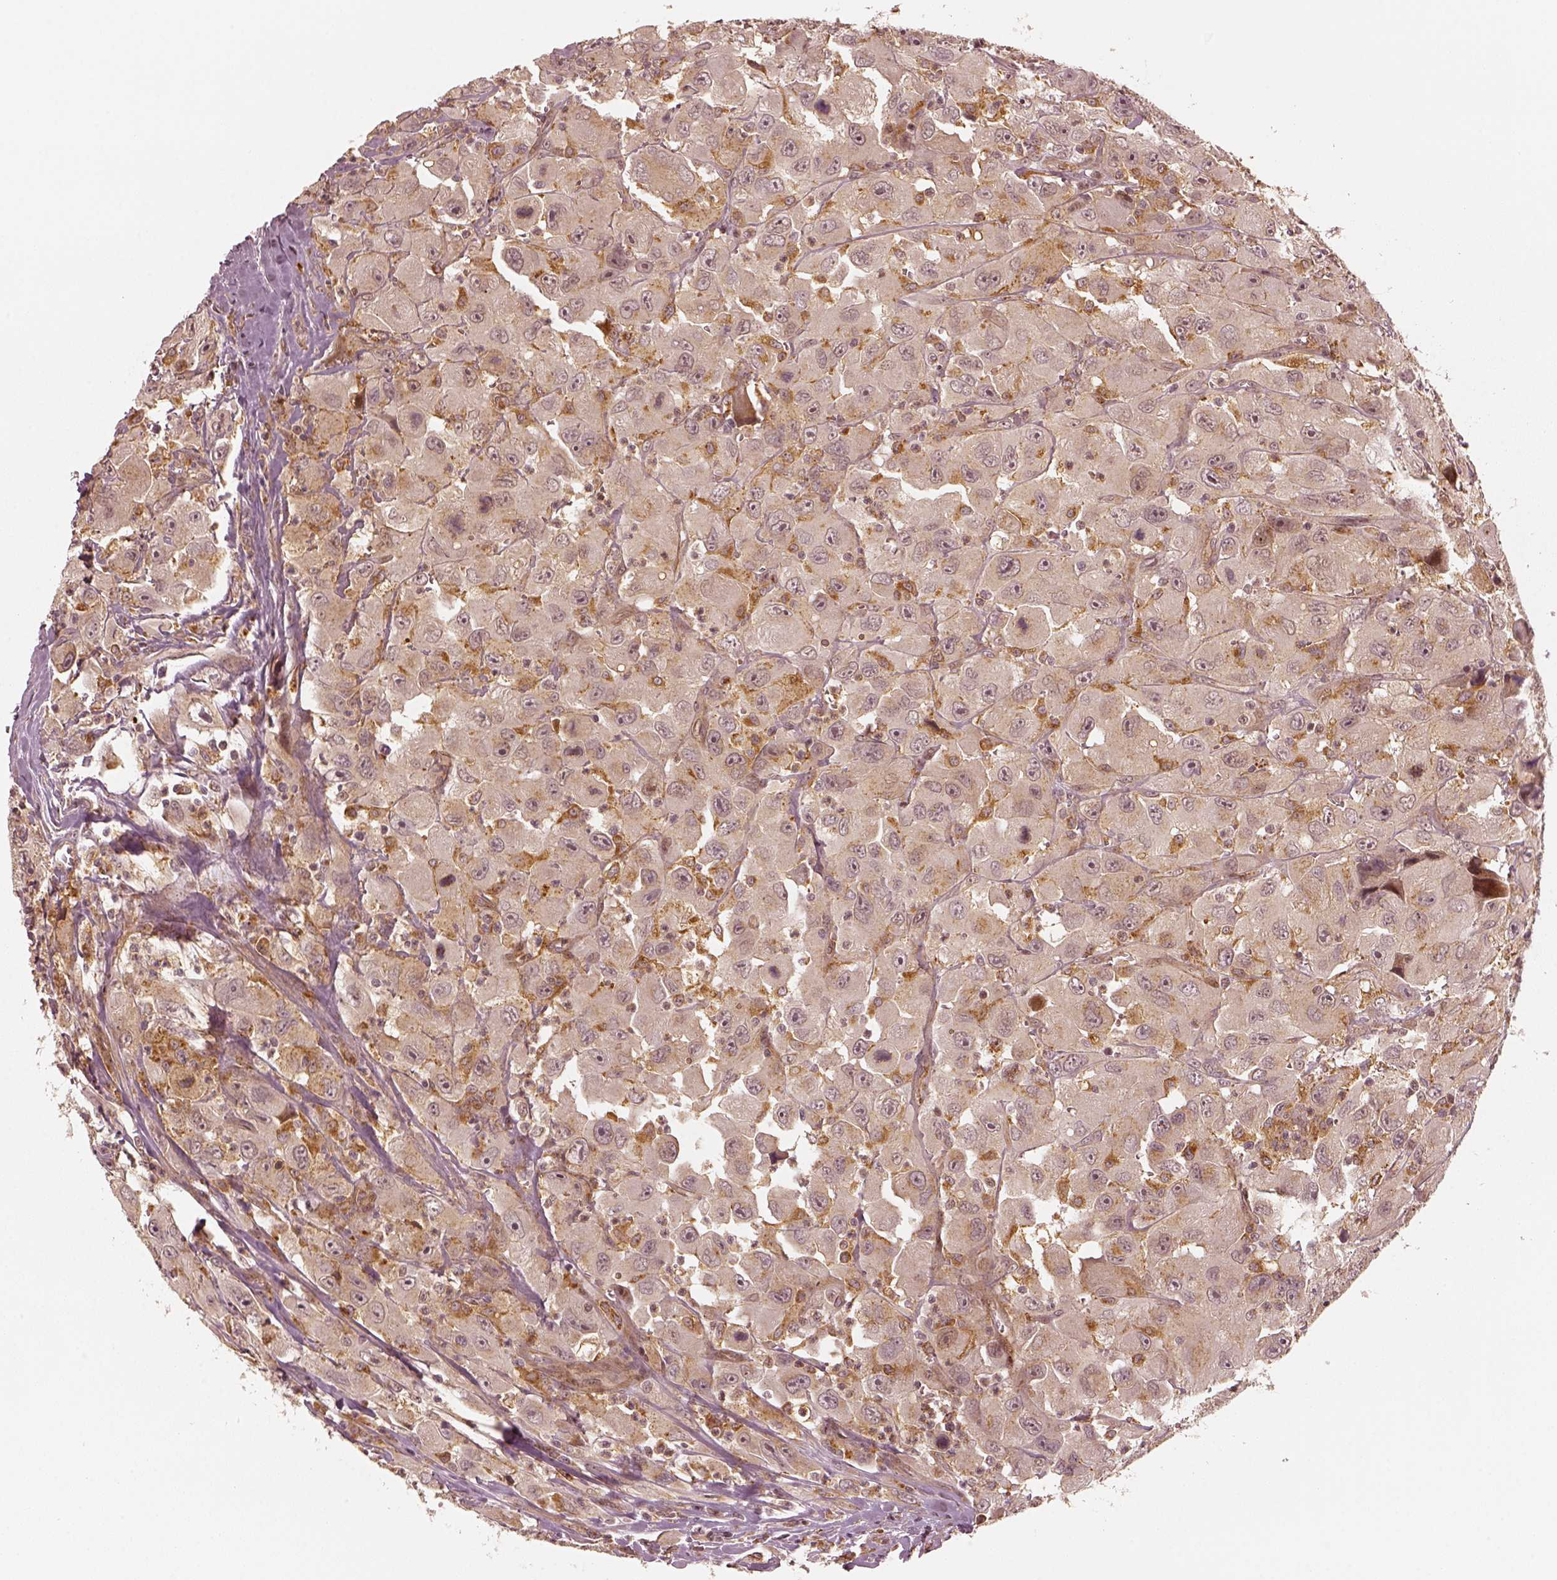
{"staining": {"intensity": "weak", "quantity": ">75%", "location": "cytoplasmic/membranous"}, "tissue": "head and neck cancer", "cell_type": "Tumor cells", "image_type": "cancer", "snomed": [{"axis": "morphology", "description": "Squamous cell carcinoma, NOS"}, {"axis": "morphology", "description": "Squamous cell carcinoma, metastatic, NOS"}, {"axis": "topography", "description": "Oral tissue"}, {"axis": "topography", "description": "Head-Neck"}], "caption": "Immunohistochemistry (IHC) histopathology image of neoplastic tissue: head and neck metastatic squamous cell carcinoma stained using immunohistochemistry (IHC) demonstrates low levels of weak protein expression localized specifically in the cytoplasmic/membranous of tumor cells, appearing as a cytoplasmic/membranous brown color.", "gene": "SLC12A9", "patient": {"sex": "female", "age": 85}}